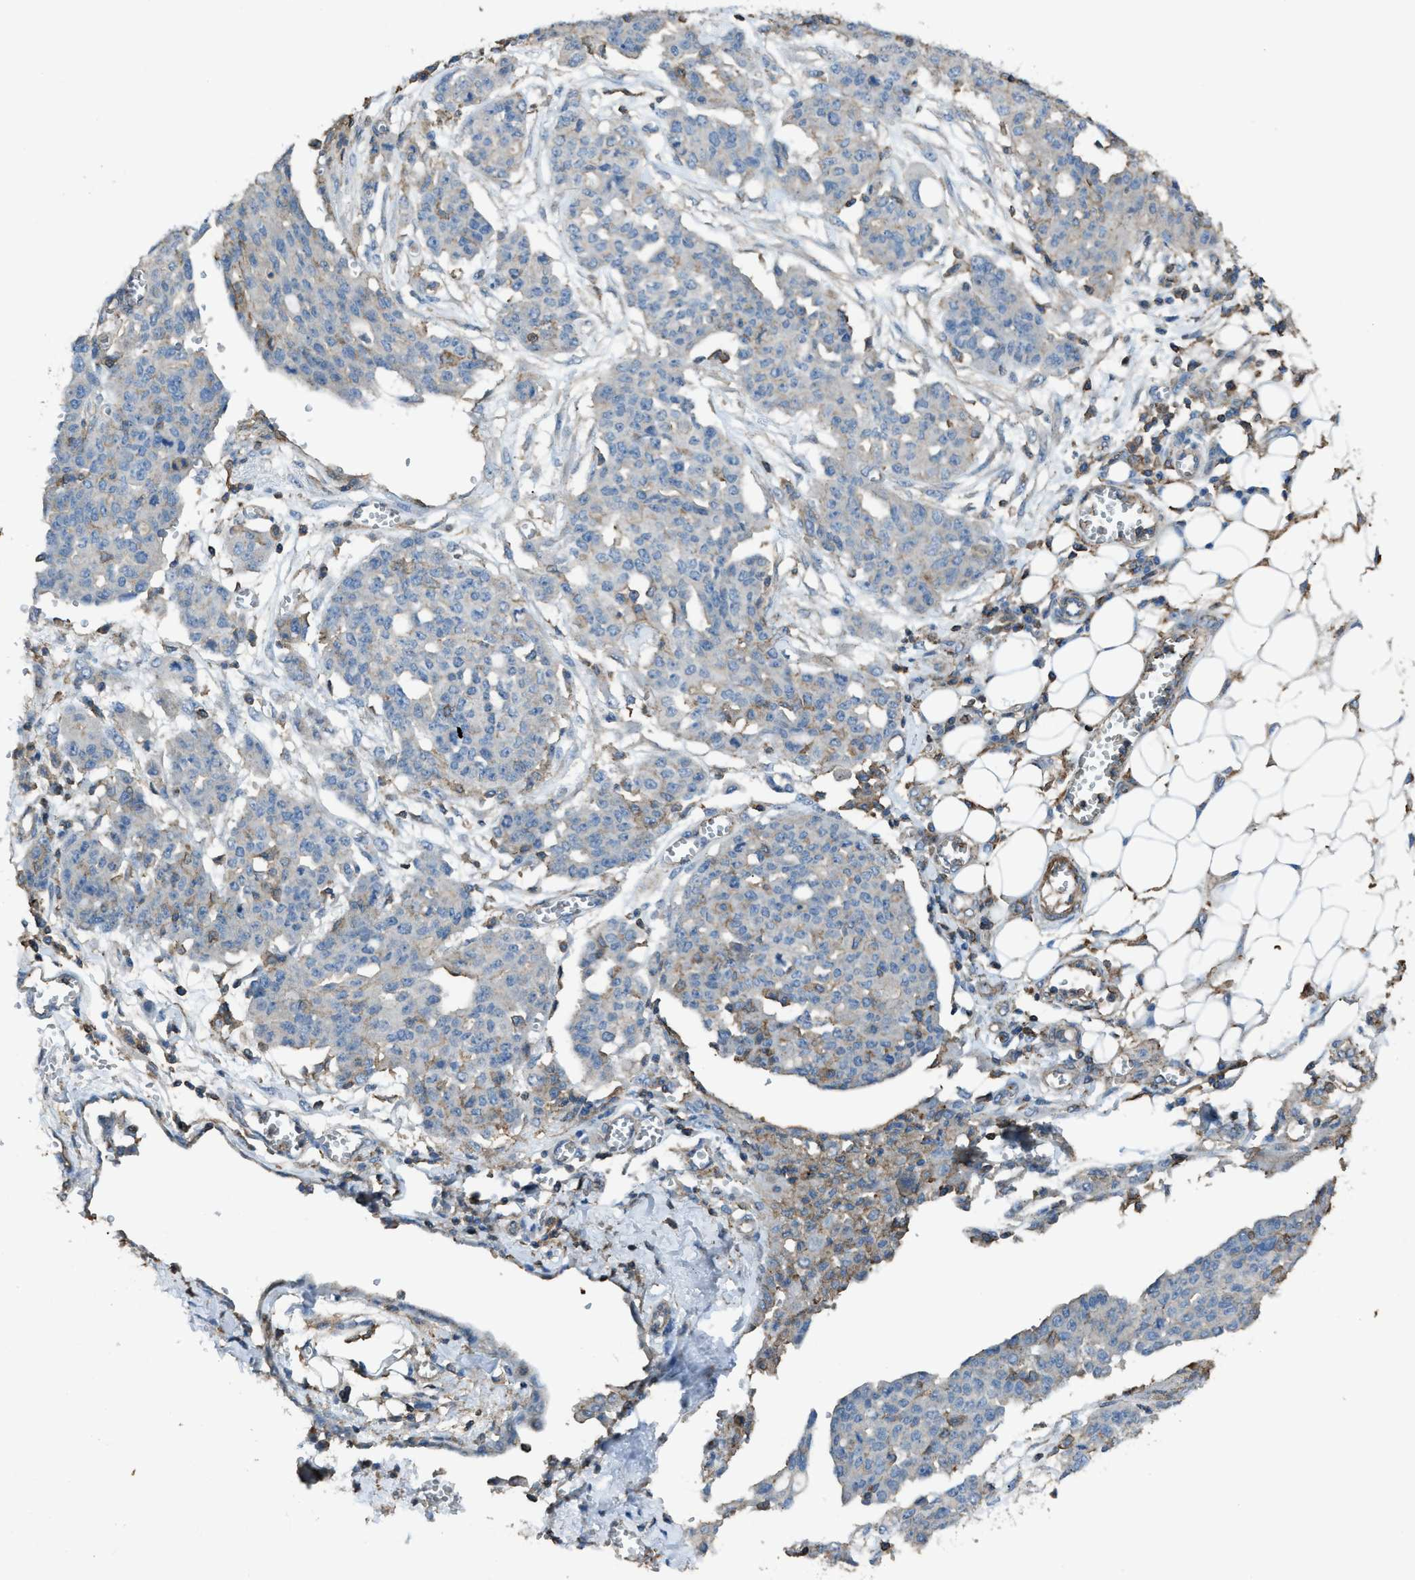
{"staining": {"intensity": "negative", "quantity": "none", "location": "none"}, "tissue": "ovarian cancer", "cell_type": "Tumor cells", "image_type": "cancer", "snomed": [{"axis": "morphology", "description": "Cystadenocarcinoma, serous, NOS"}, {"axis": "topography", "description": "Soft tissue"}, {"axis": "topography", "description": "Ovary"}], "caption": "Micrograph shows no protein staining in tumor cells of serous cystadenocarcinoma (ovarian) tissue. The staining is performed using DAB brown chromogen with nuclei counter-stained in using hematoxylin.", "gene": "NCK2", "patient": {"sex": "female", "age": 57}}